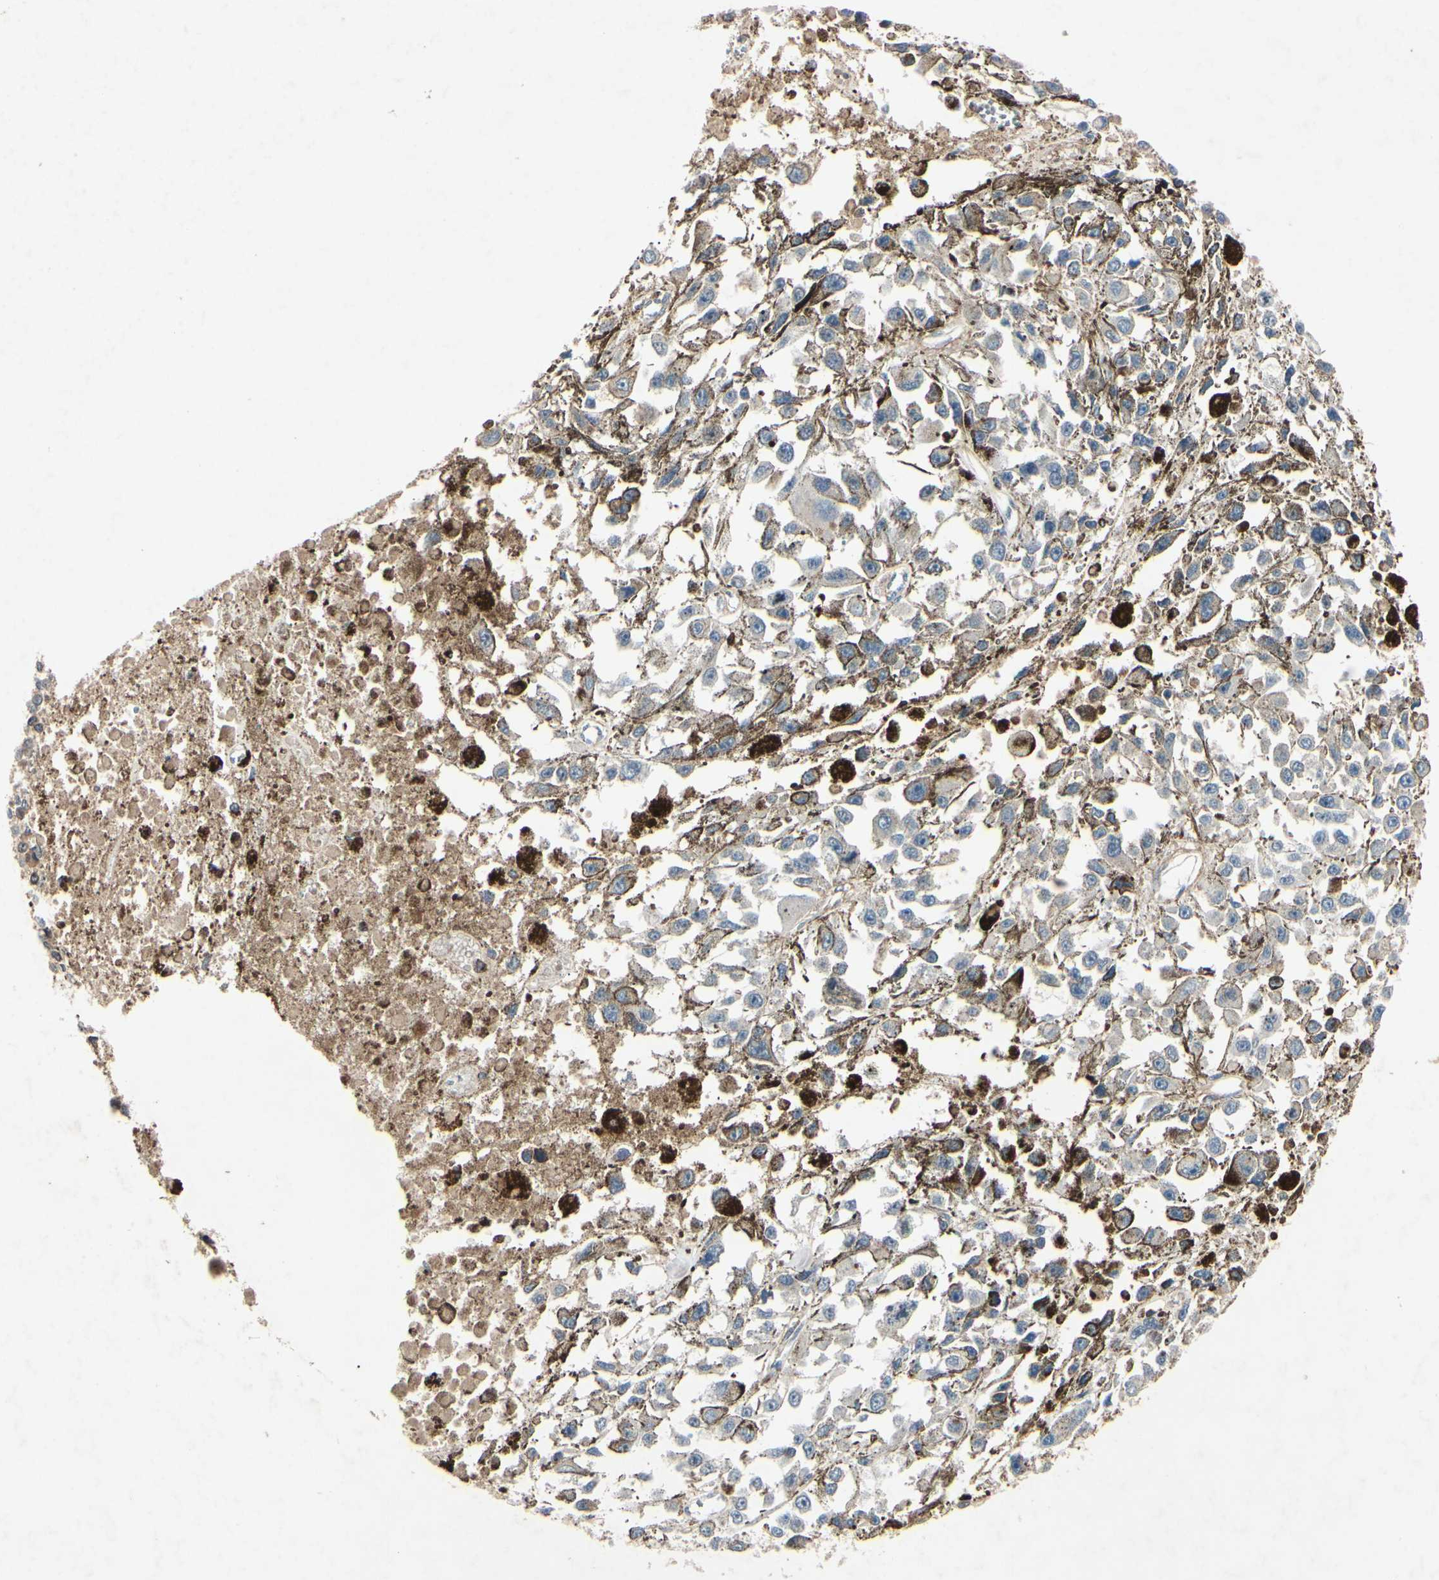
{"staining": {"intensity": "negative", "quantity": "none", "location": "none"}, "tissue": "melanoma", "cell_type": "Tumor cells", "image_type": "cancer", "snomed": [{"axis": "morphology", "description": "Malignant melanoma, Metastatic site"}, {"axis": "topography", "description": "Lymph node"}], "caption": "This is an immunohistochemistry histopathology image of malignant melanoma (metastatic site). There is no expression in tumor cells.", "gene": "AEBP1", "patient": {"sex": "male", "age": 59}}